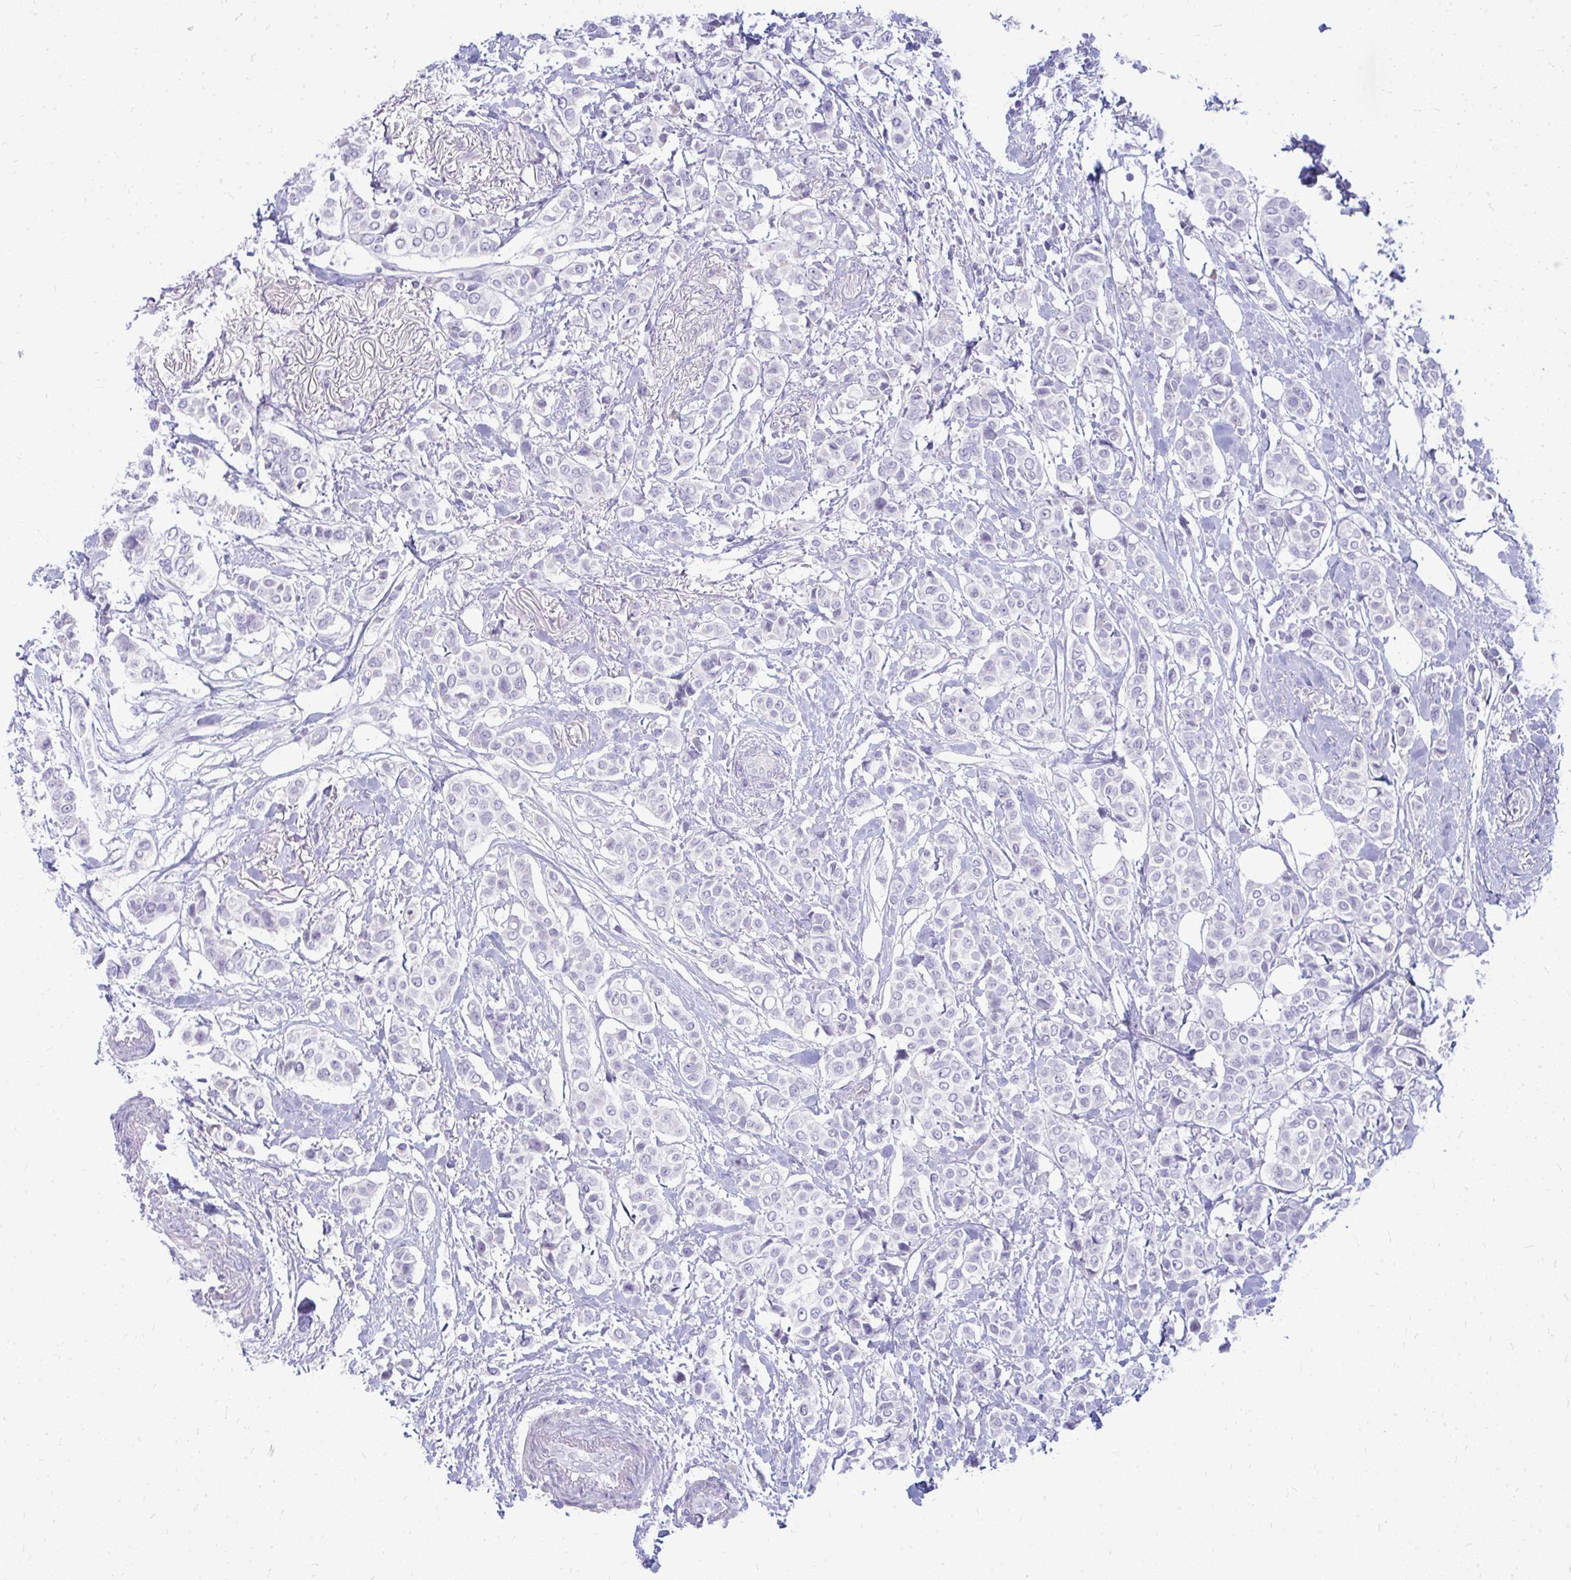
{"staining": {"intensity": "negative", "quantity": "none", "location": "none"}, "tissue": "breast cancer", "cell_type": "Tumor cells", "image_type": "cancer", "snomed": [{"axis": "morphology", "description": "Lobular carcinoma"}, {"axis": "topography", "description": "Breast"}], "caption": "An IHC image of breast cancer (lobular carcinoma) is shown. There is no staining in tumor cells of breast cancer (lobular carcinoma).", "gene": "TSPEAR", "patient": {"sex": "female", "age": 51}}